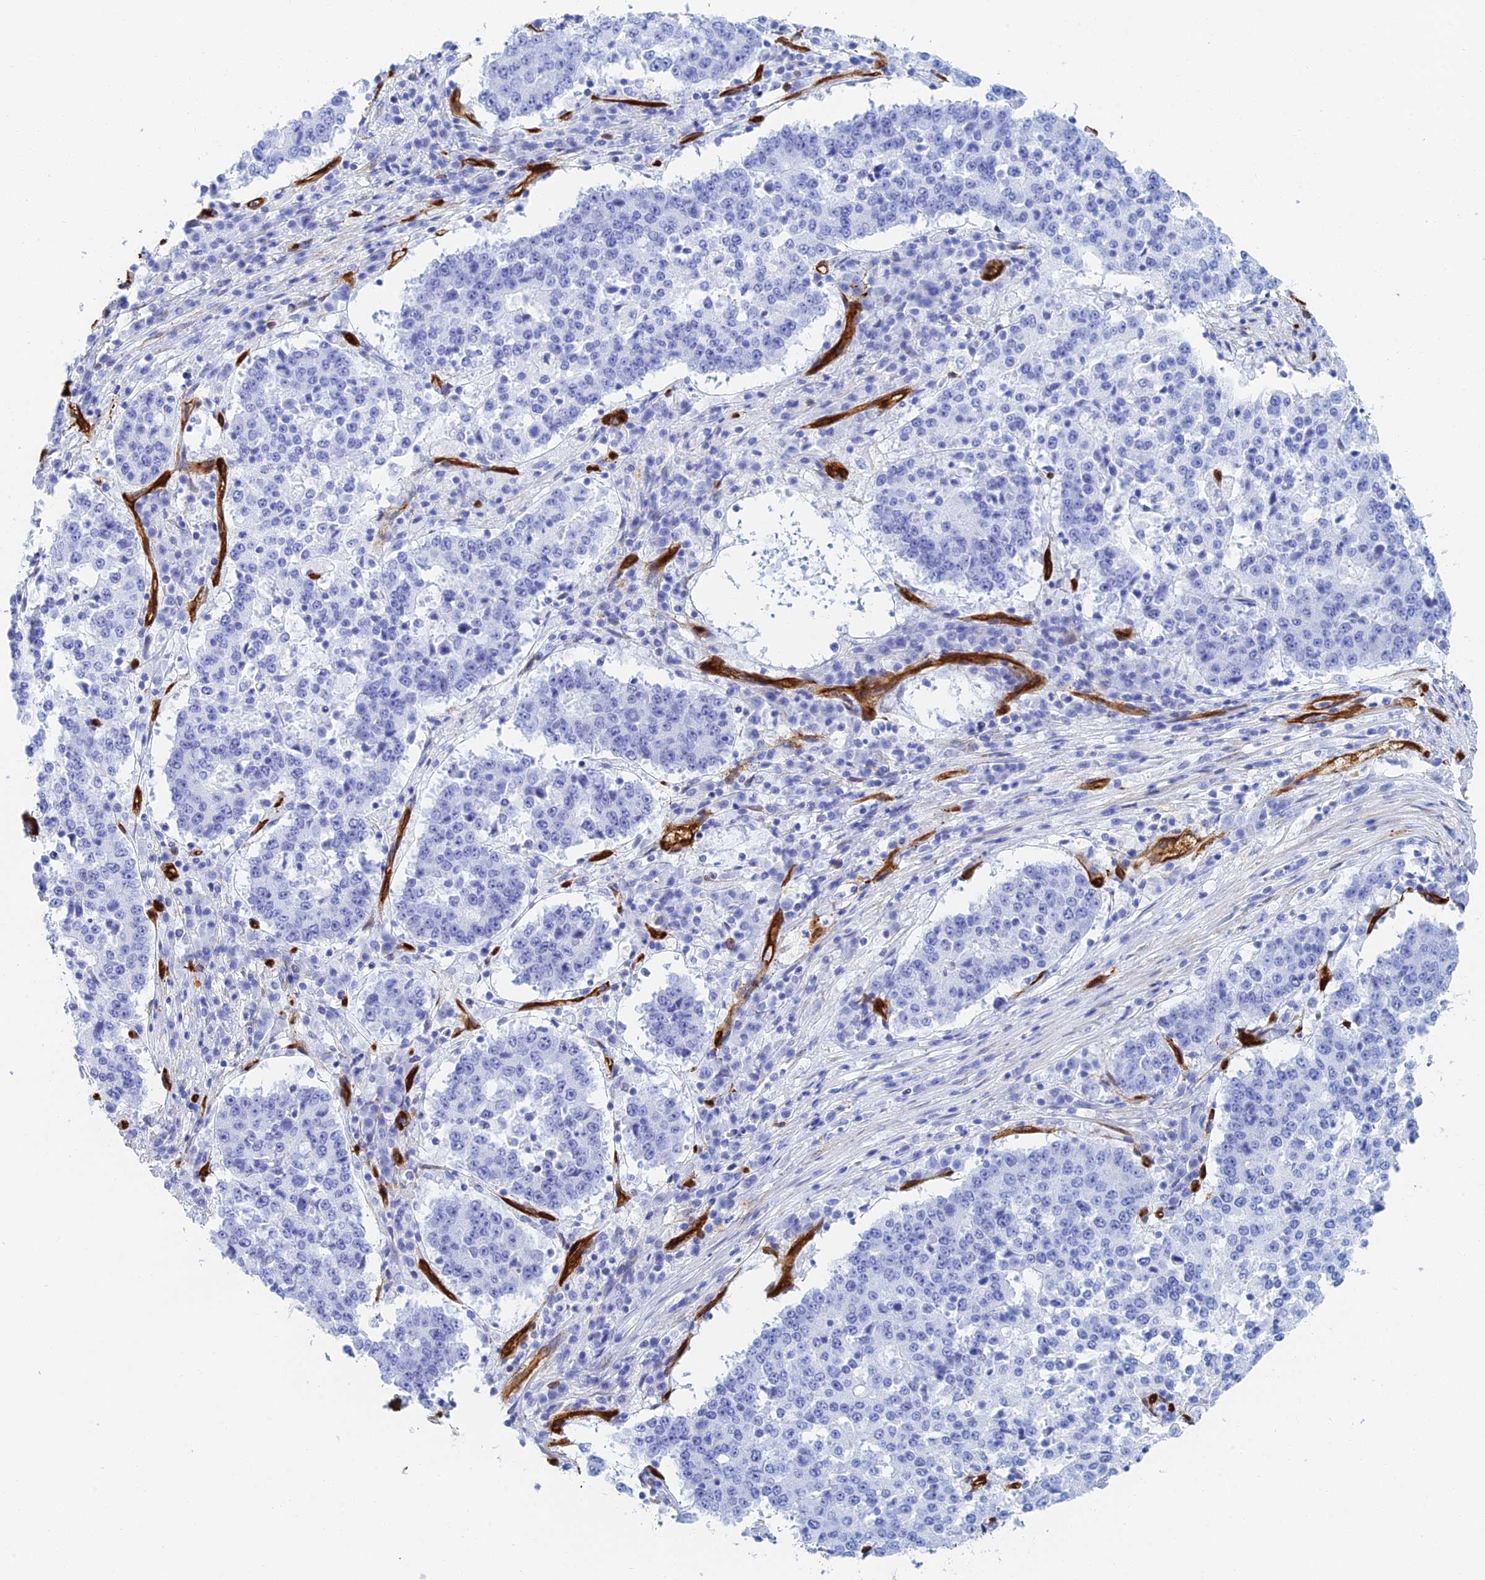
{"staining": {"intensity": "negative", "quantity": "none", "location": "none"}, "tissue": "stomach cancer", "cell_type": "Tumor cells", "image_type": "cancer", "snomed": [{"axis": "morphology", "description": "Adenocarcinoma, NOS"}, {"axis": "topography", "description": "Stomach"}], "caption": "This is an immunohistochemistry micrograph of adenocarcinoma (stomach). There is no staining in tumor cells.", "gene": "CRIP2", "patient": {"sex": "male", "age": 59}}